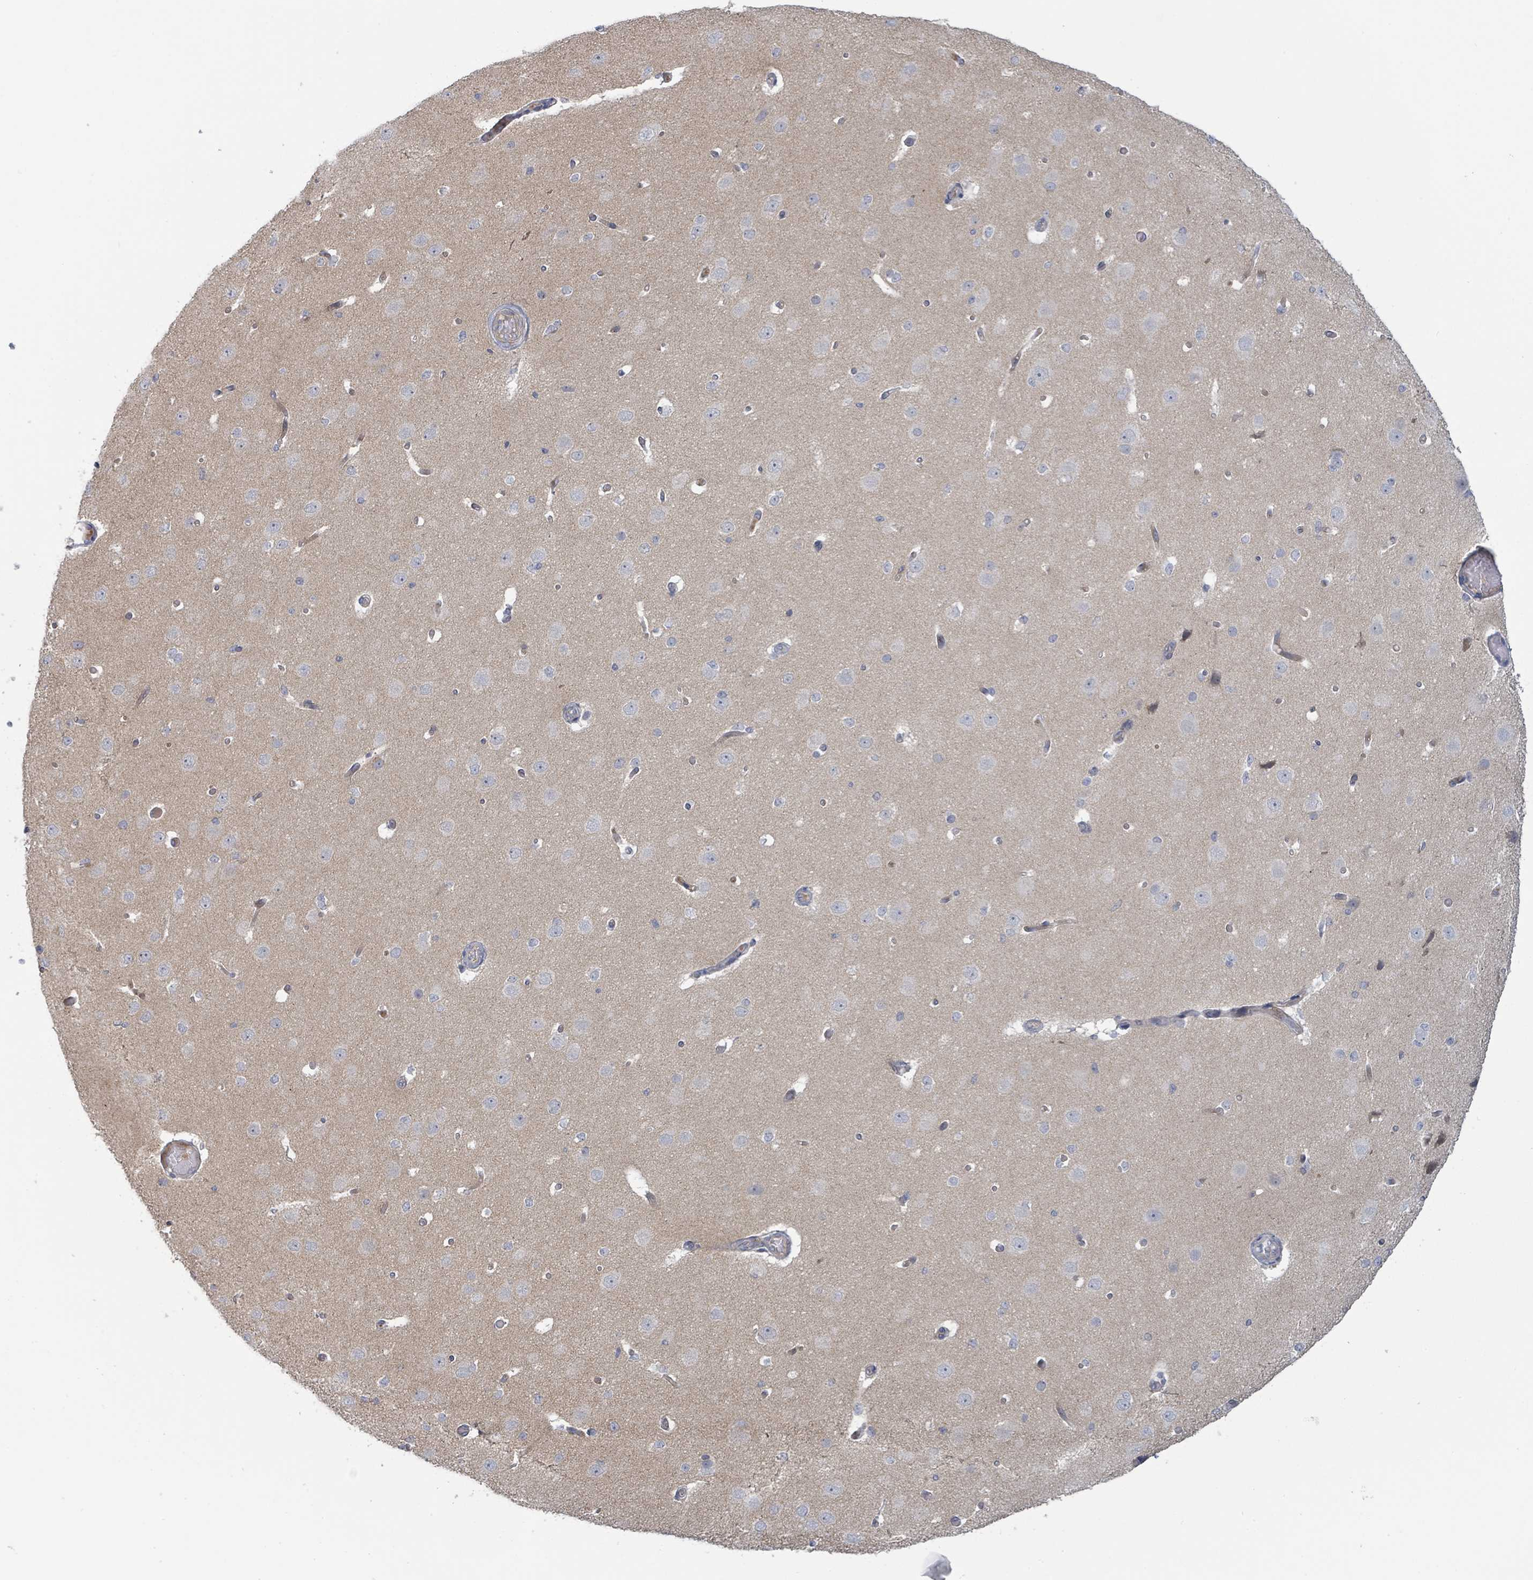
{"staining": {"intensity": "negative", "quantity": "none", "location": "none"}, "tissue": "cerebral cortex", "cell_type": "Endothelial cells", "image_type": "normal", "snomed": [{"axis": "morphology", "description": "Normal tissue, NOS"}, {"axis": "morphology", "description": "Inflammation, NOS"}, {"axis": "topography", "description": "Cerebral cortex"}], "caption": "Endothelial cells show no significant protein staining in unremarkable cerebral cortex. The staining was performed using DAB (3,3'-diaminobenzidine) to visualize the protein expression in brown, while the nuclei were stained in blue with hematoxylin (Magnification: 20x).", "gene": "COL5A3", "patient": {"sex": "male", "age": 6}}